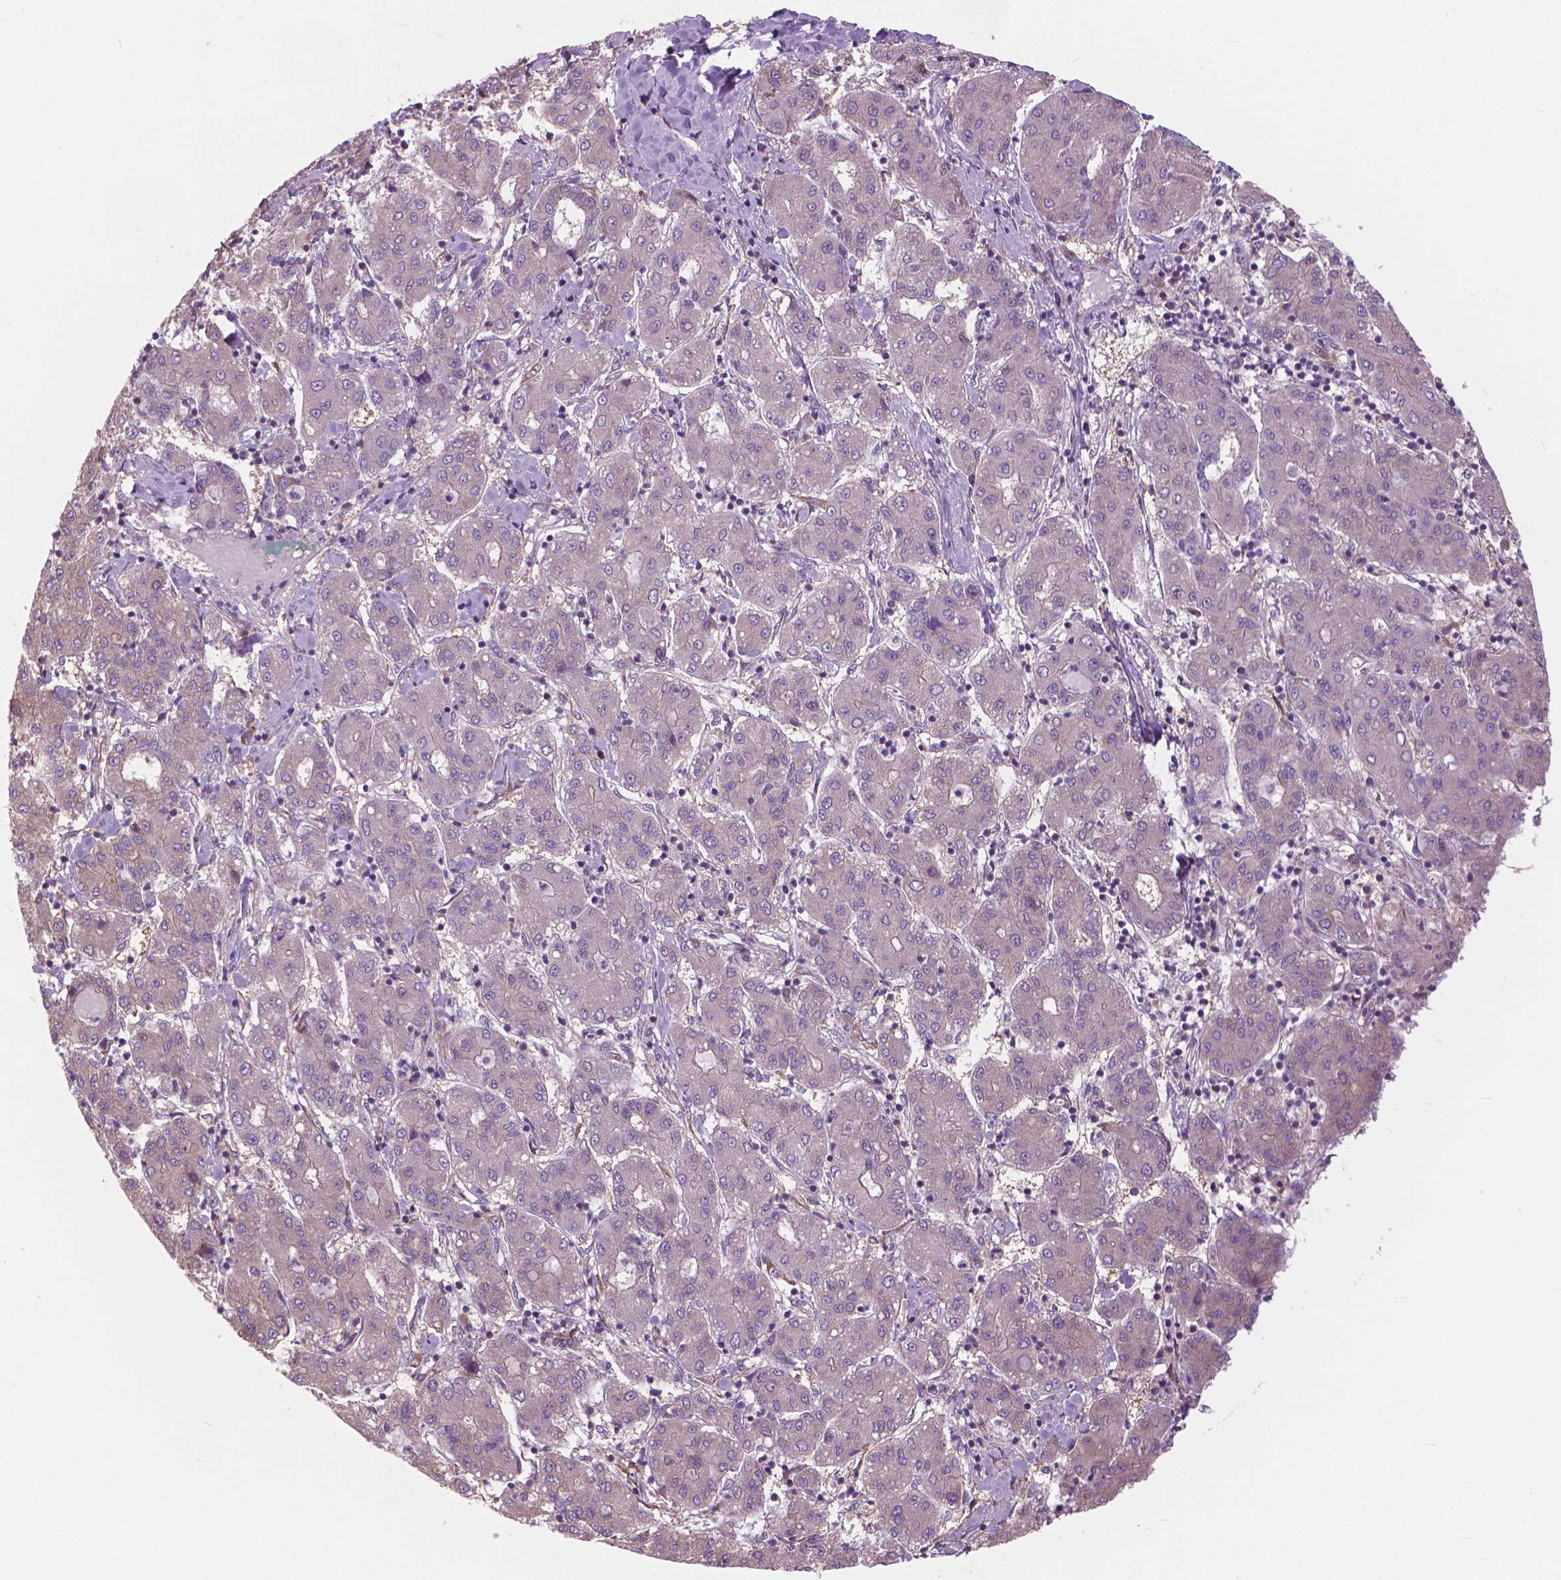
{"staining": {"intensity": "negative", "quantity": "none", "location": "none"}, "tissue": "liver cancer", "cell_type": "Tumor cells", "image_type": "cancer", "snomed": [{"axis": "morphology", "description": "Carcinoma, Hepatocellular, NOS"}, {"axis": "topography", "description": "Liver"}], "caption": "This is an immunohistochemistry (IHC) micrograph of liver hepatocellular carcinoma. There is no staining in tumor cells.", "gene": "NUDT1", "patient": {"sex": "male", "age": 65}}